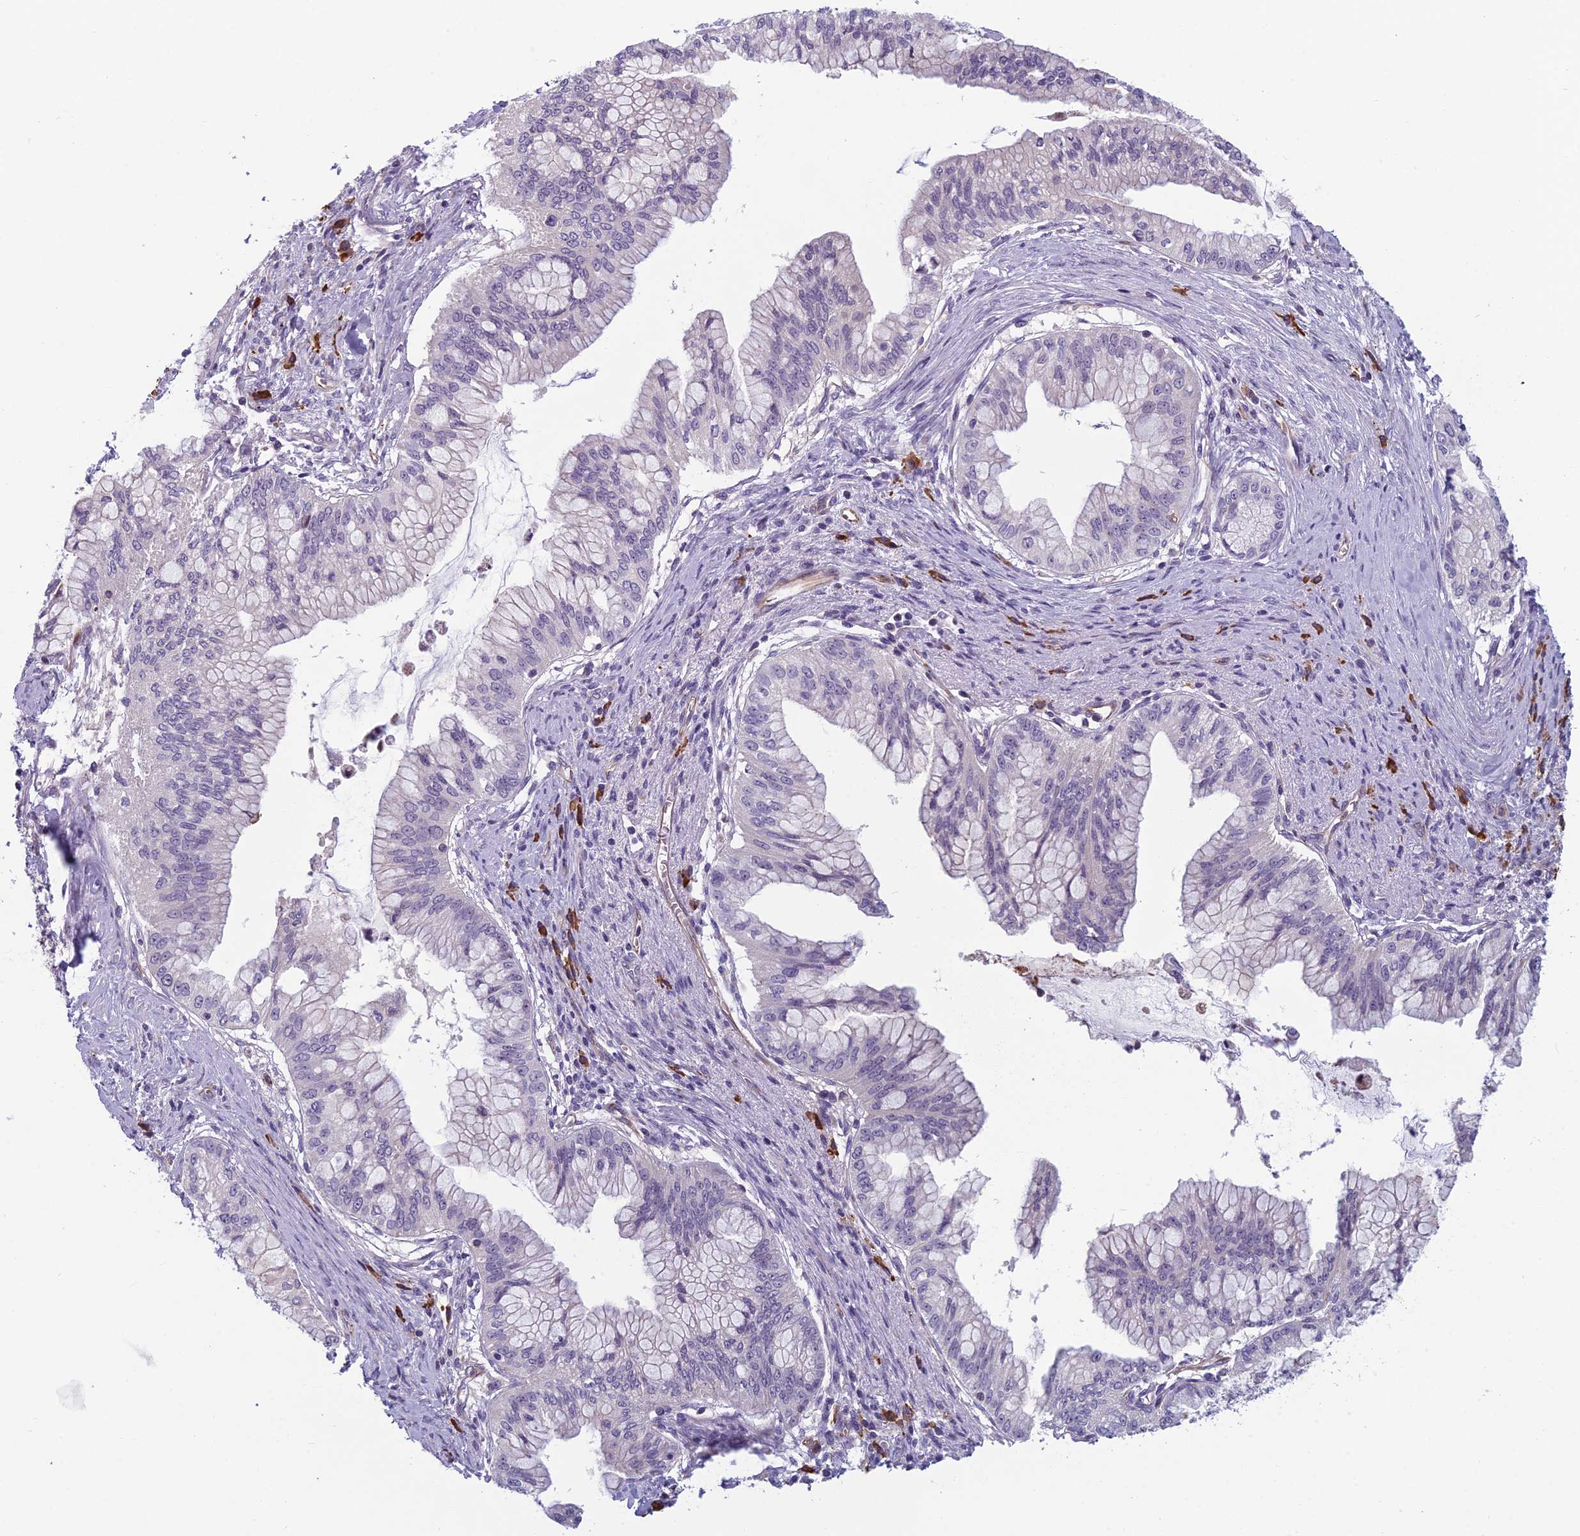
{"staining": {"intensity": "negative", "quantity": "none", "location": "none"}, "tissue": "pancreatic cancer", "cell_type": "Tumor cells", "image_type": "cancer", "snomed": [{"axis": "morphology", "description": "Adenocarcinoma, NOS"}, {"axis": "topography", "description": "Pancreas"}], "caption": "This is an immunohistochemistry photomicrograph of human pancreatic cancer. There is no positivity in tumor cells.", "gene": "NOC2L", "patient": {"sex": "male", "age": 46}}